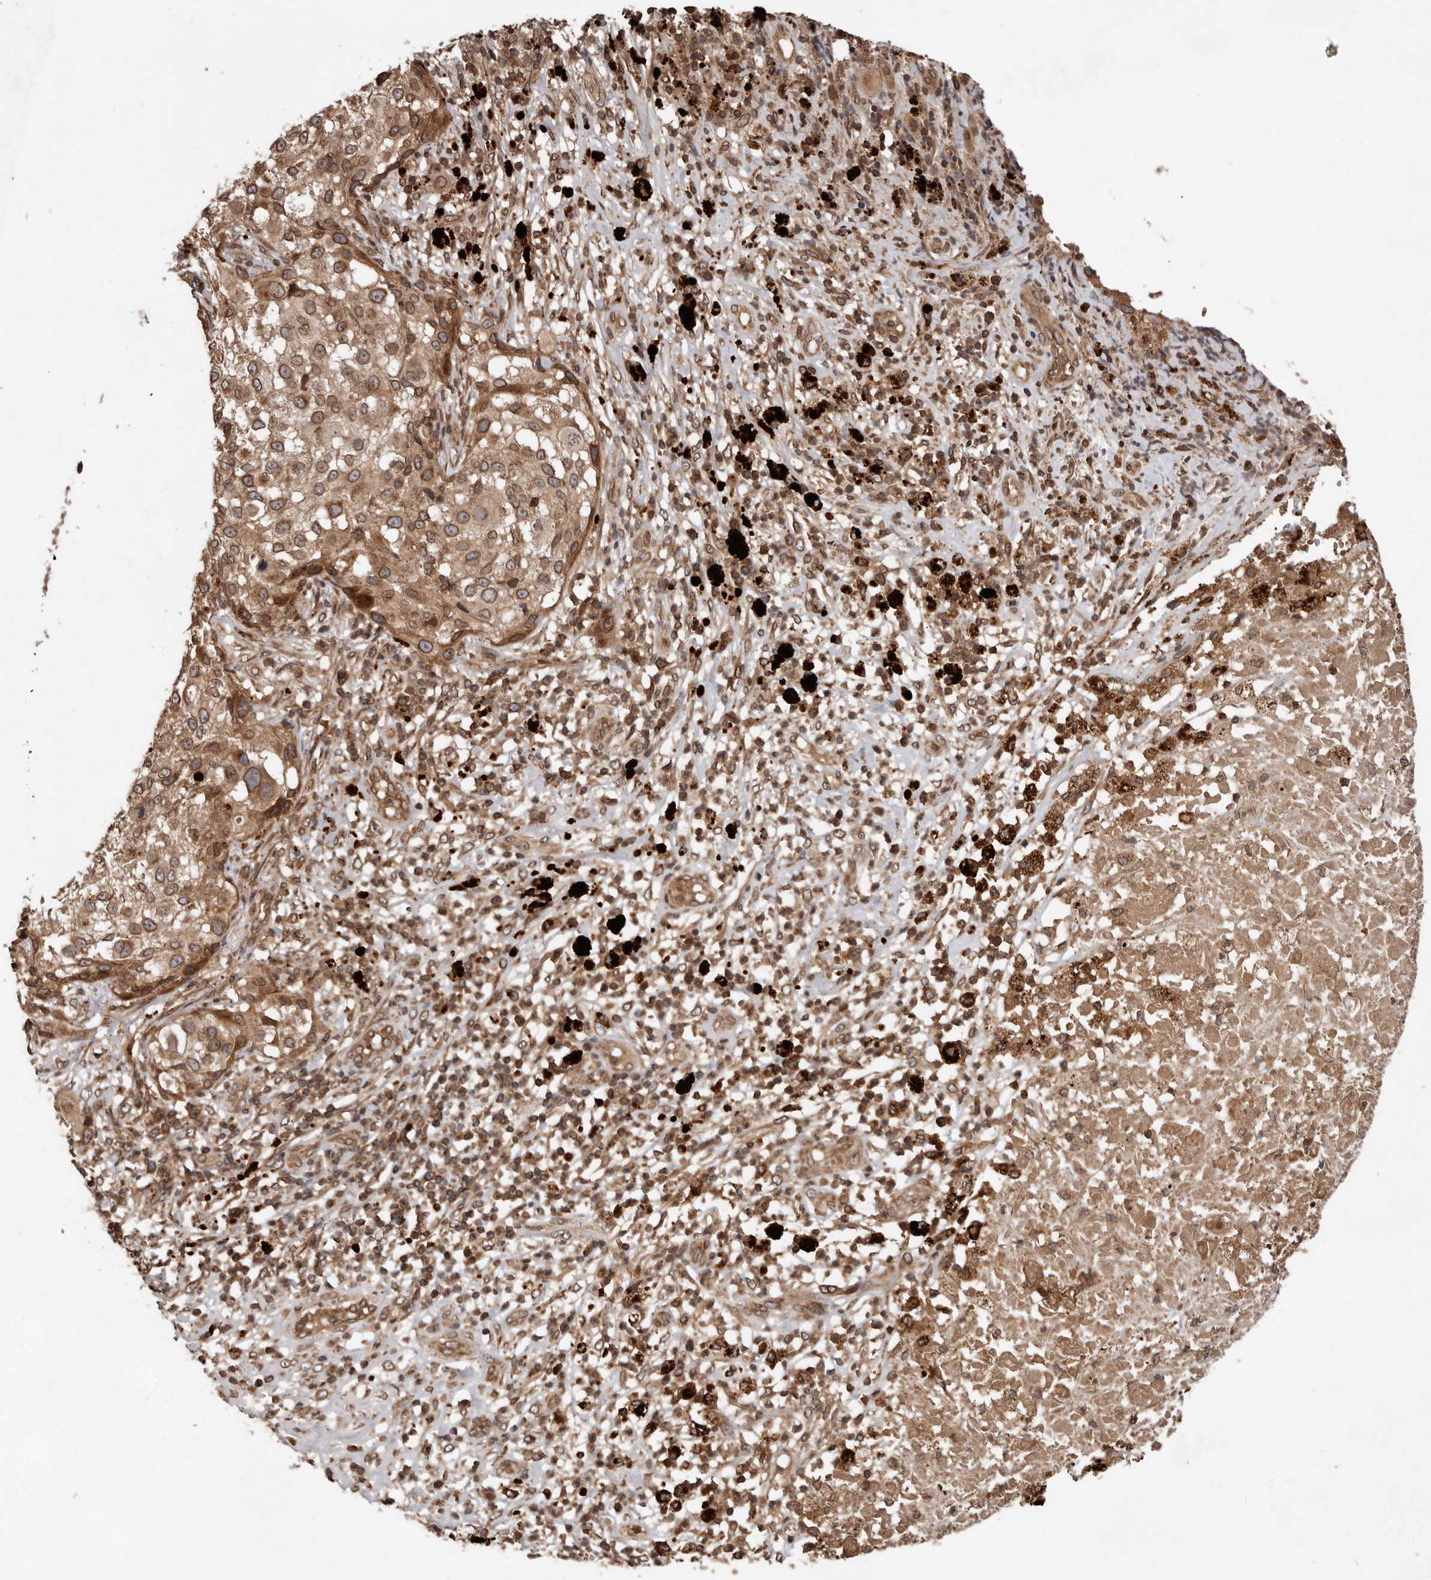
{"staining": {"intensity": "moderate", "quantity": ">75%", "location": "cytoplasmic/membranous,nuclear"}, "tissue": "melanoma", "cell_type": "Tumor cells", "image_type": "cancer", "snomed": [{"axis": "morphology", "description": "Necrosis, NOS"}, {"axis": "morphology", "description": "Malignant melanoma, NOS"}, {"axis": "topography", "description": "Skin"}], "caption": "Immunohistochemical staining of malignant melanoma reveals medium levels of moderate cytoplasmic/membranous and nuclear protein positivity in approximately >75% of tumor cells. Using DAB (3,3'-diaminobenzidine) (brown) and hematoxylin (blue) stains, captured at high magnification using brightfield microscopy.", "gene": "STK36", "patient": {"sex": "female", "age": 87}}